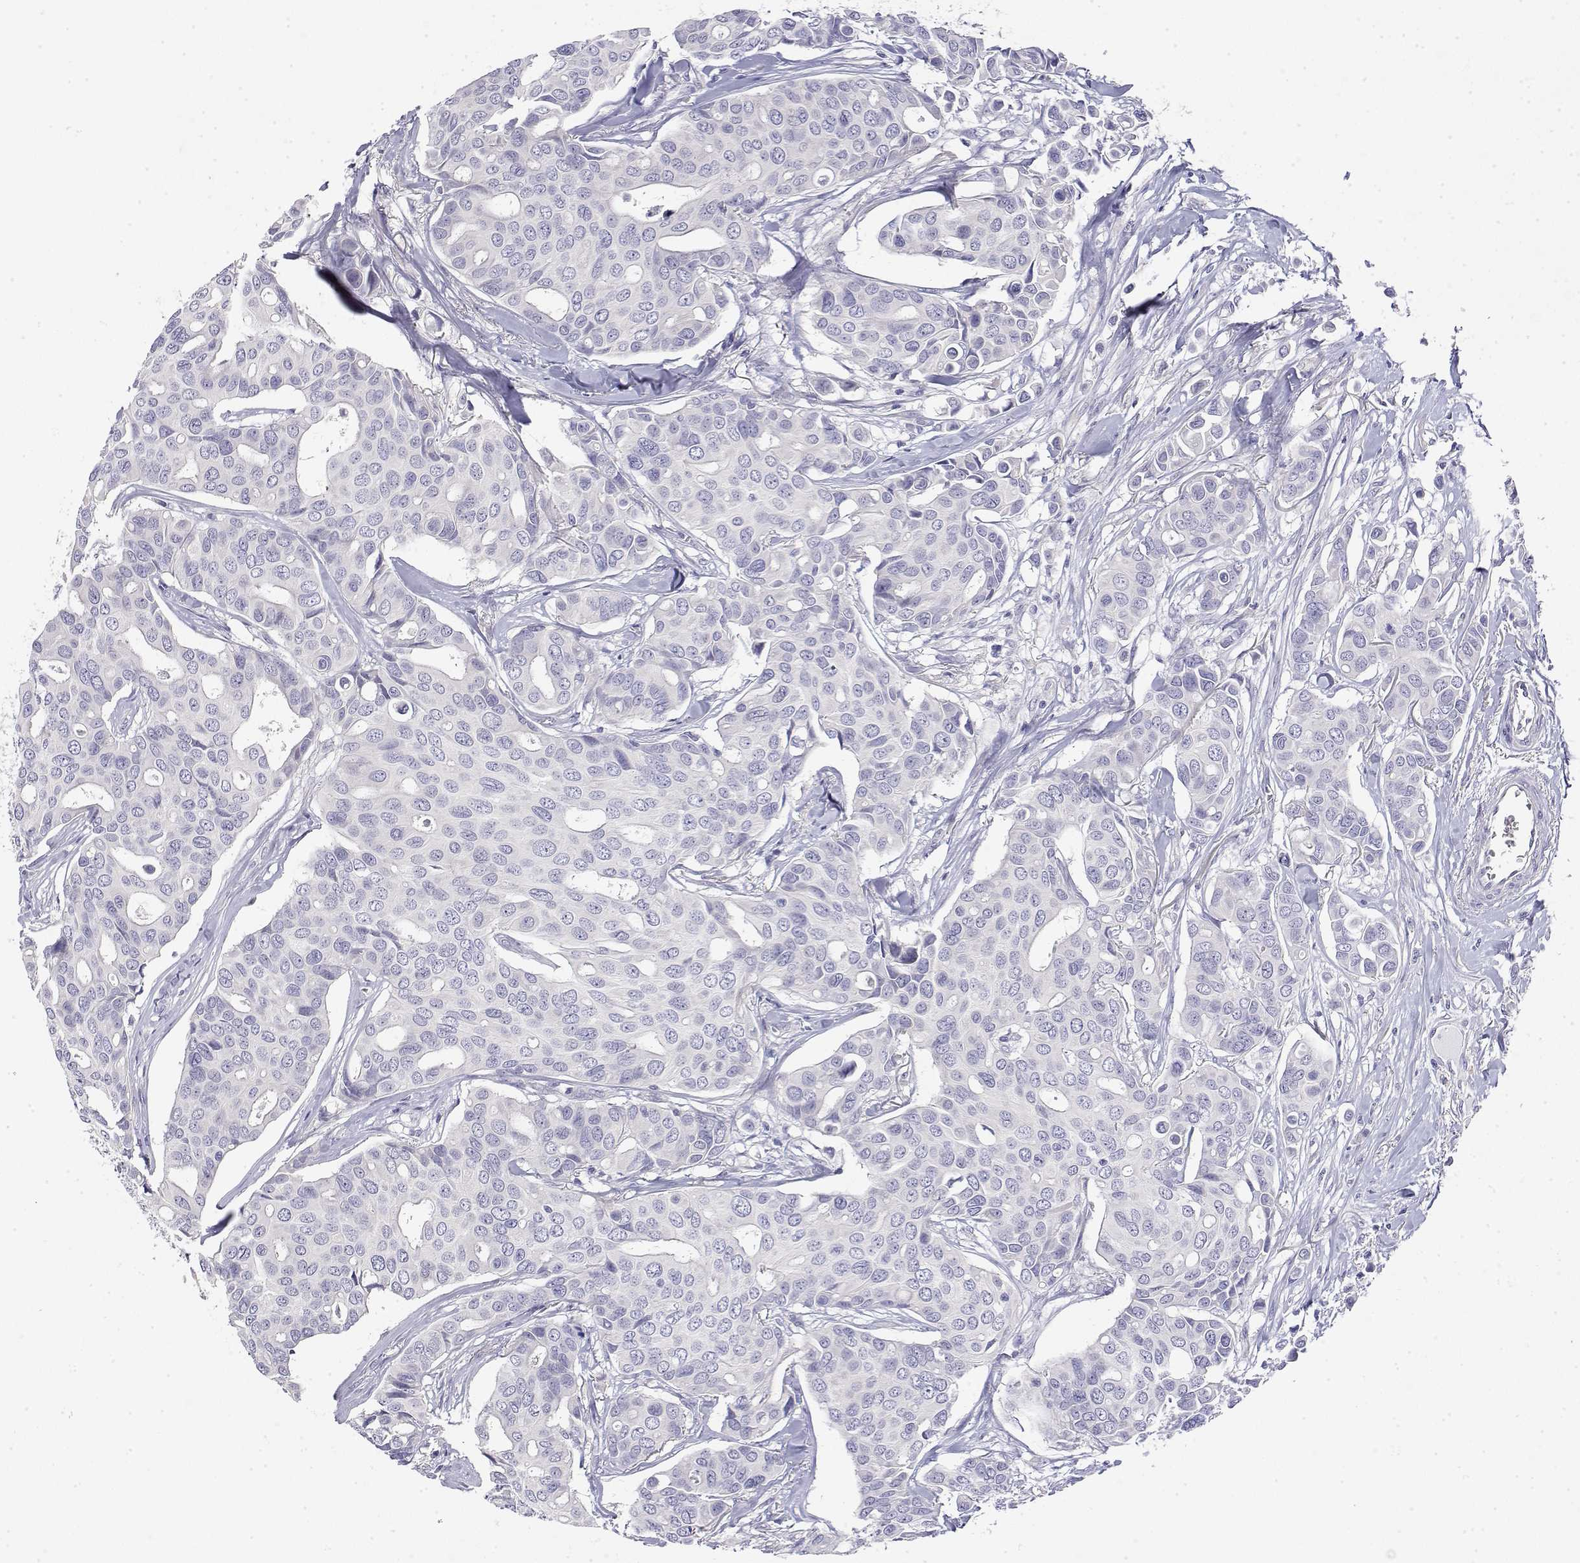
{"staining": {"intensity": "negative", "quantity": "none", "location": "none"}, "tissue": "breast cancer", "cell_type": "Tumor cells", "image_type": "cancer", "snomed": [{"axis": "morphology", "description": "Duct carcinoma"}, {"axis": "topography", "description": "Breast"}], "caption": "Immunohistochemistry (IHC) micrograph of human breast cancer (infiltrating ductal carcinoma) stained for a protein (brown), which displays no staining in tumor cells. (DAB (3,3'-diaminobenzidine) IHC with hematoxylin counter stain).", "gene": "LY6D", "patient": {"sex": "female", "age": 54}}